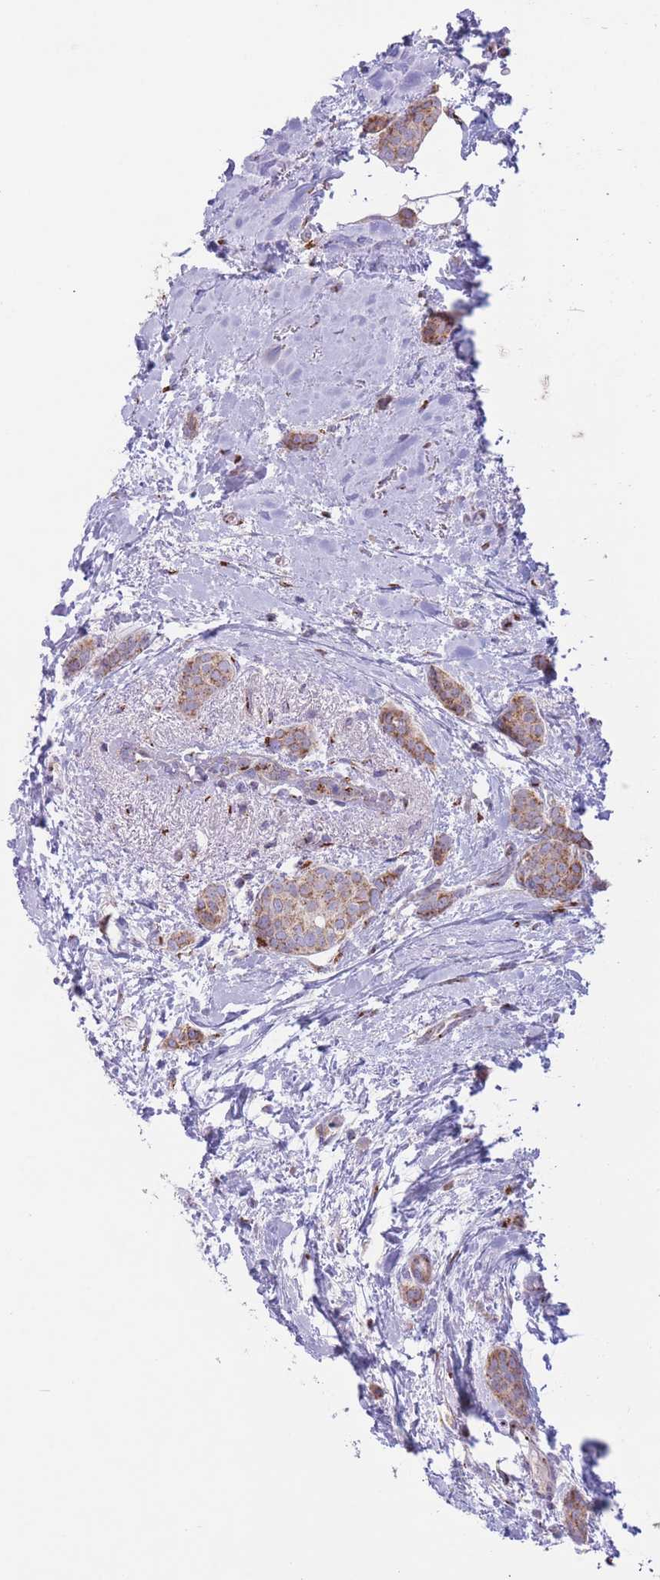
{"staining": {"intensity": "moderate", "quantity": ">75%", "location": "cytoplasmic/membranous"}, "tissue": "breast cancer", "cell_type": "Tumor cells", "image_type": "cancer", "snomed": [{"axis": "morphology", "description": "Duct carcinoma"}, {"axis": "topography", "description": "Breast"}], "caption": "This is a histology image of immunohistochemistry (IHC) staining of breast cancer (infiltrating ductal carcinoma), which shows moderate expression in the cytoplasmic/membranous of tumor cells.", "gene": "MPND", "patient": {"sex": "female", "age": 72}}